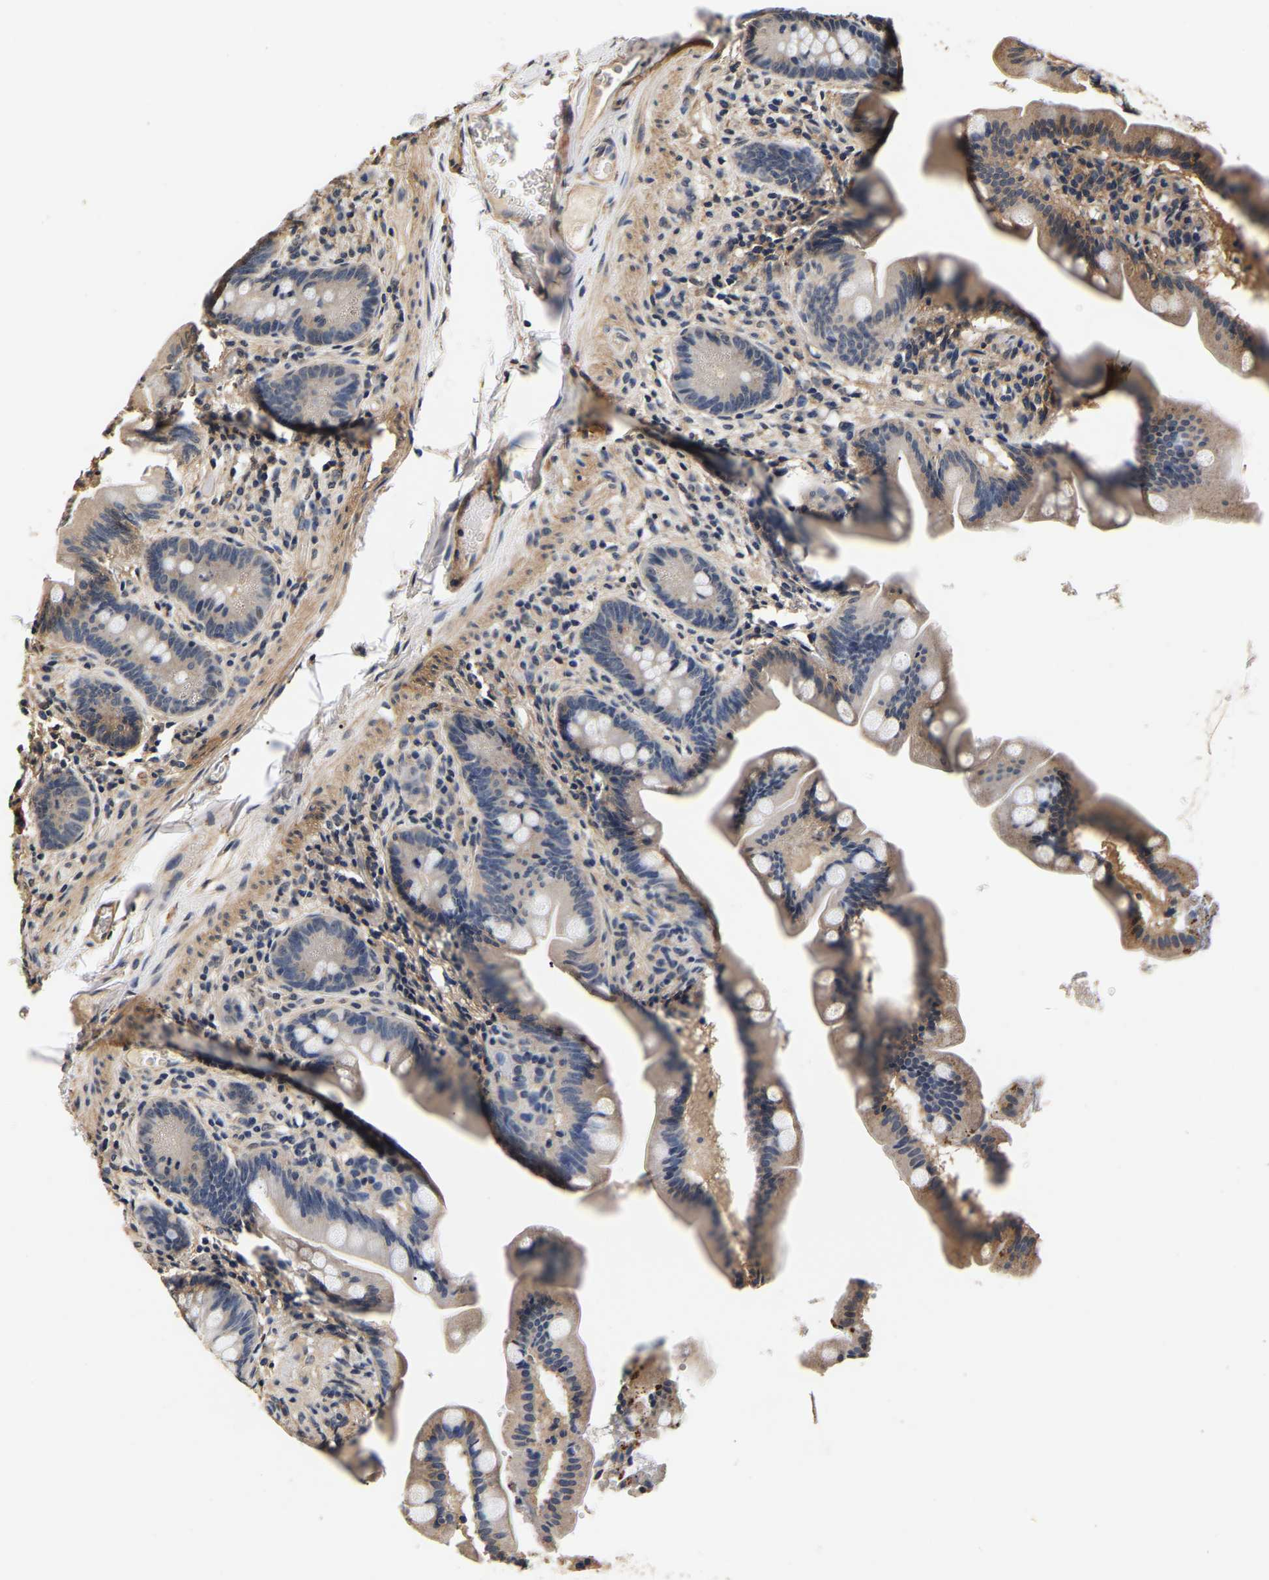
{"staining": {"intensity": "weak", "quantity": "25%-75%", "location": "cytoplasmic/membranous"}, "tissue": "small intestine", "cell_type": "Glandular cells", "image_type": "normal", "snomed": [{"axis": "morphology", "description": "Normal tissue, NOS"}, {"axis": "topography", "description": "Small intestine"}], "caption": "Glandular cells show weak cytoplasmic/membranous staining in about 25%-75% of cells in normal small intestine.", "gene": "RUVBL1", "patient": {"sex": "female", "age": 56}}